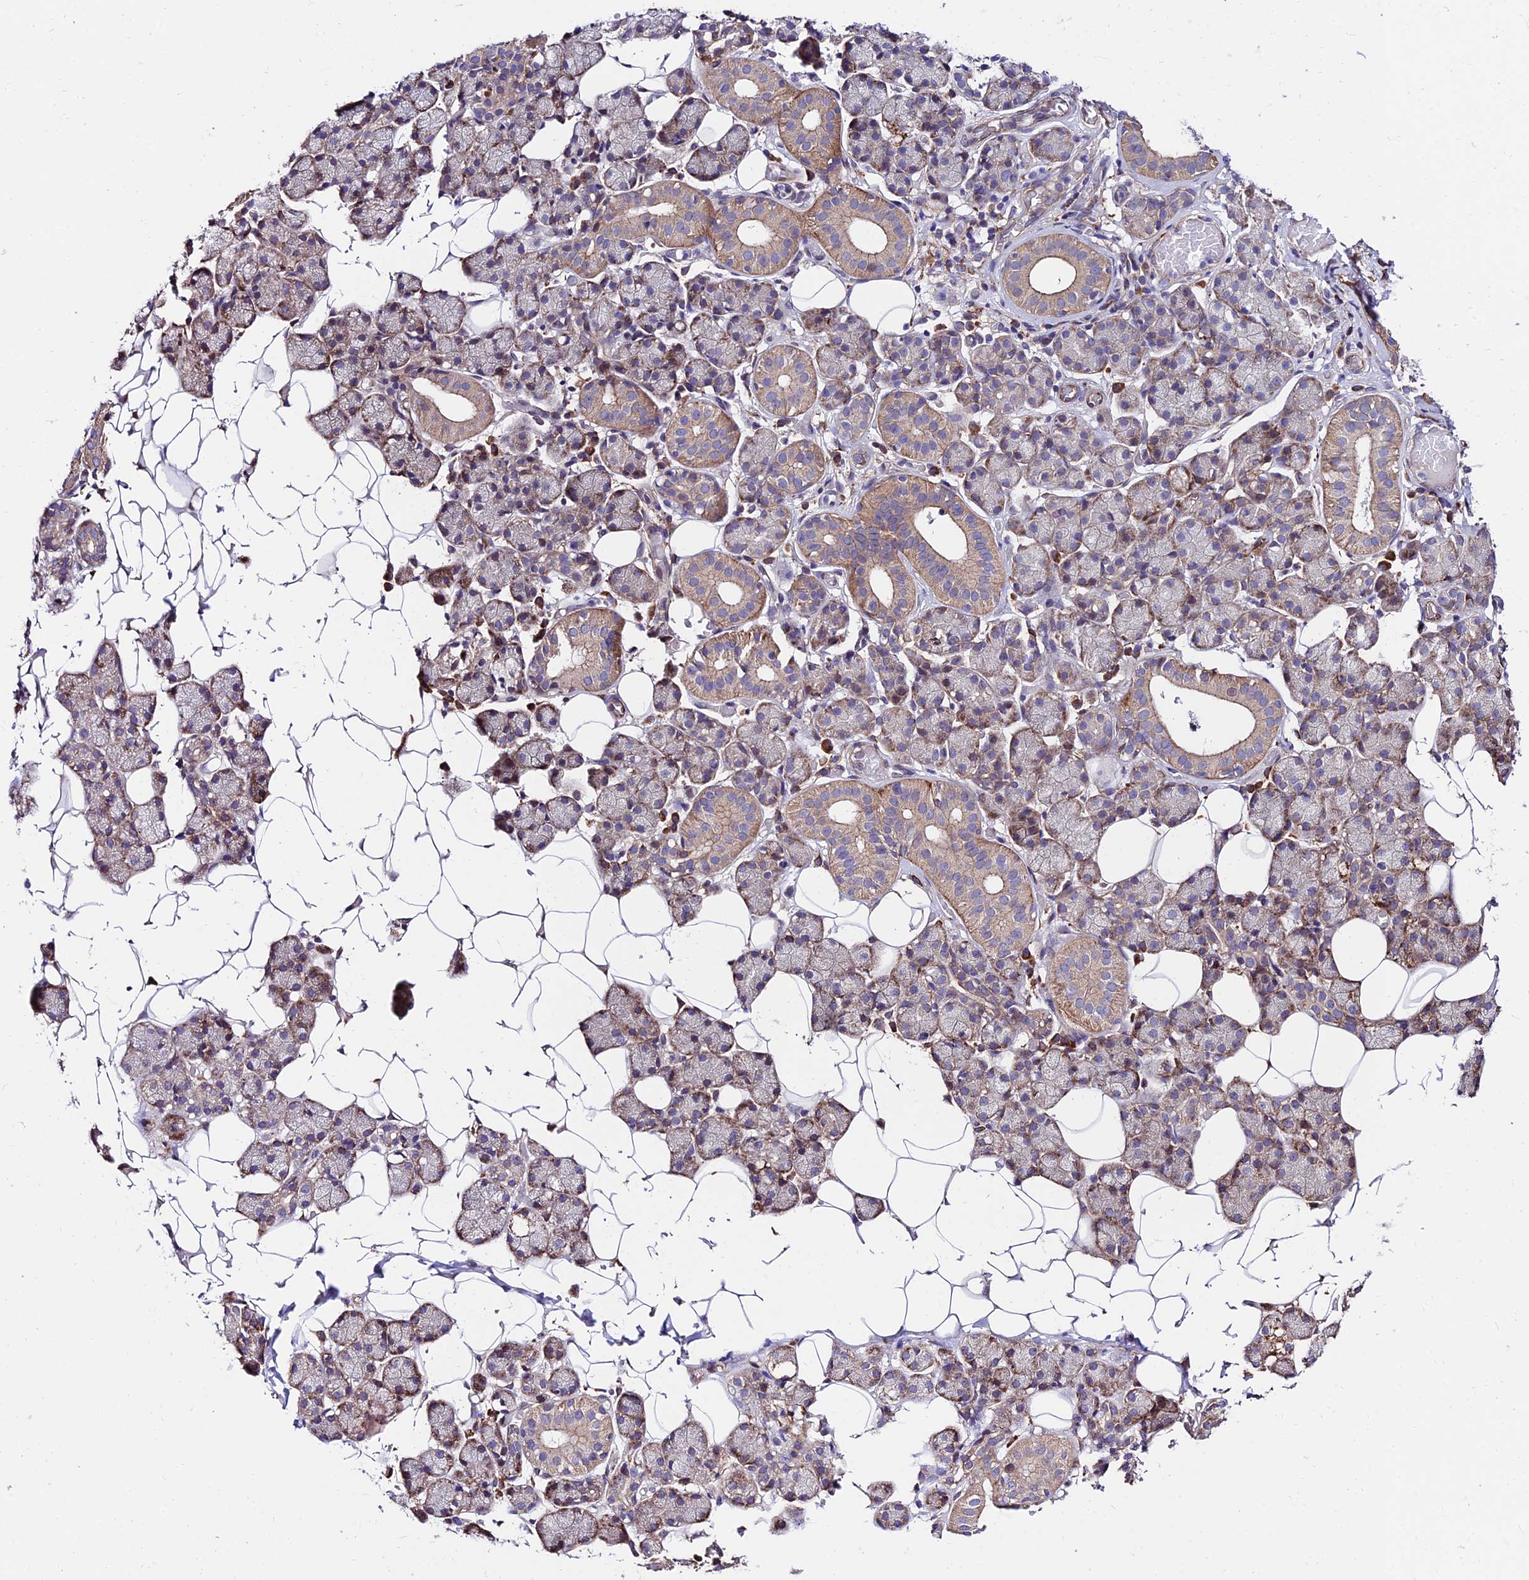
{"staining": {"intensity": "moderate", "quantity": "<25%", "location": "cytoplasmic/membranous"}, "tissue": "salivary gland", "cell_type": "Glandular cells", "image_type": "normal", "snomed": [{"axis": "morphology", "description": "Normal tissue, NOS"}, {"axis": "topography", "description": "Salivary gland"}], "caption": "A high-resolution histopathology image shows IHC staining of normal salivary gland, which exhibits moderate cytoplasmic/membranous staining in approximately <25% of glandular cells. (IHC, brightfield microscopy, high magnification).", "gene": "EXOC3L4", "patient": {"sex": "female", "age": 33}}